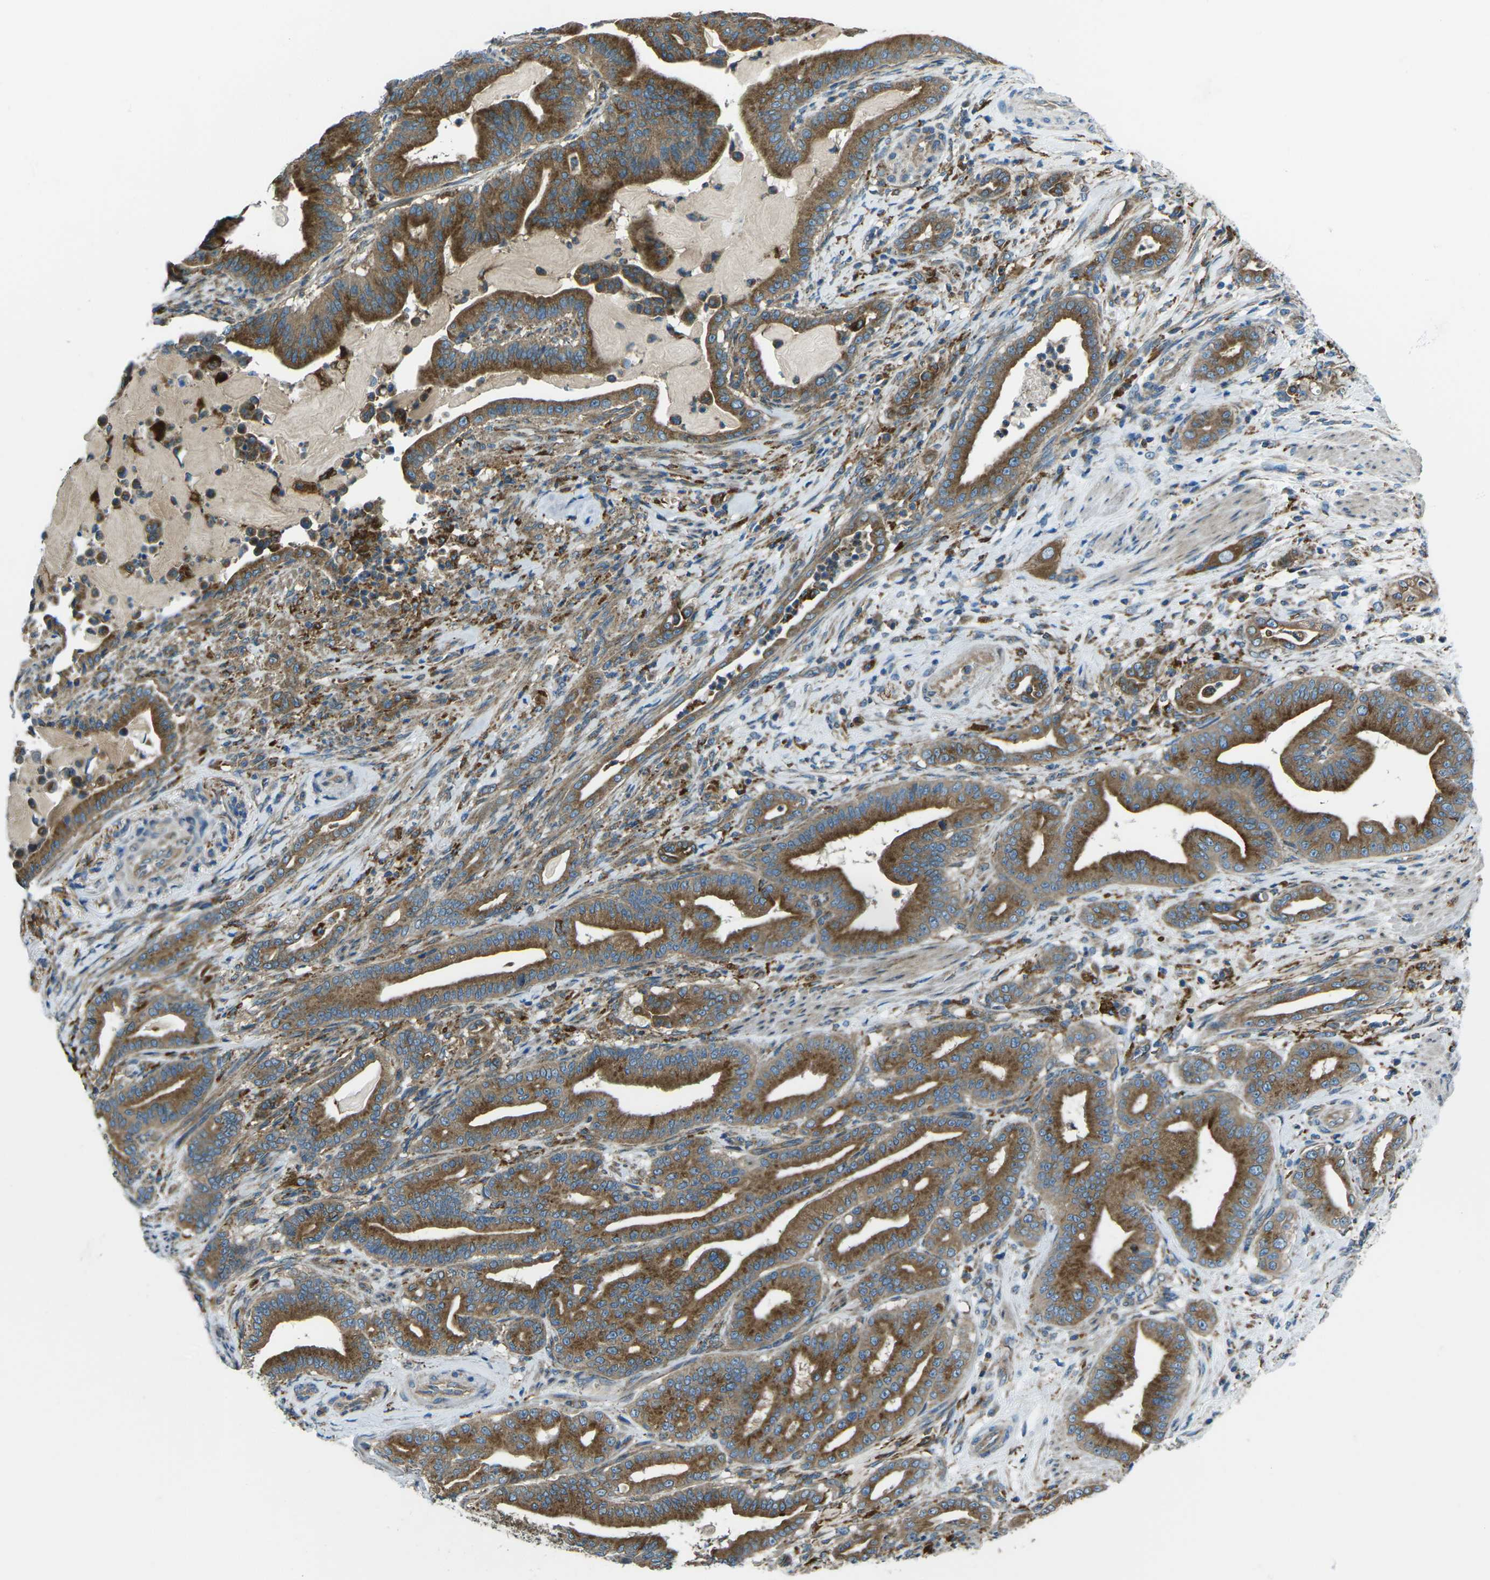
{"staining": {"intensity": "strong", "quantity": ">75%", "location": "cytoplasmic/membranous"}, "tissue": "pancreatic cancer", "cell_type": "Tumor cells", "image_type": "cancer", "snomed": [{"axis": "morphology", "description": "Normal tissue, NOS"}, {"axis": "morphology", "description": "Adenocarcinoma, NOS"}, {"axis": "topography", "description": "Pancreas"}], "caption": "Tumor cells demonstrate high levels of strong cytoplasmic/membranous expression in approximately >75% of cells in human pancreatic adenocarcinoma. (brown staining indicates protein expression, while blue staining denotes nuclei).", "gene": "CDK17", "patient": {"sex": "male", "age": 63}}